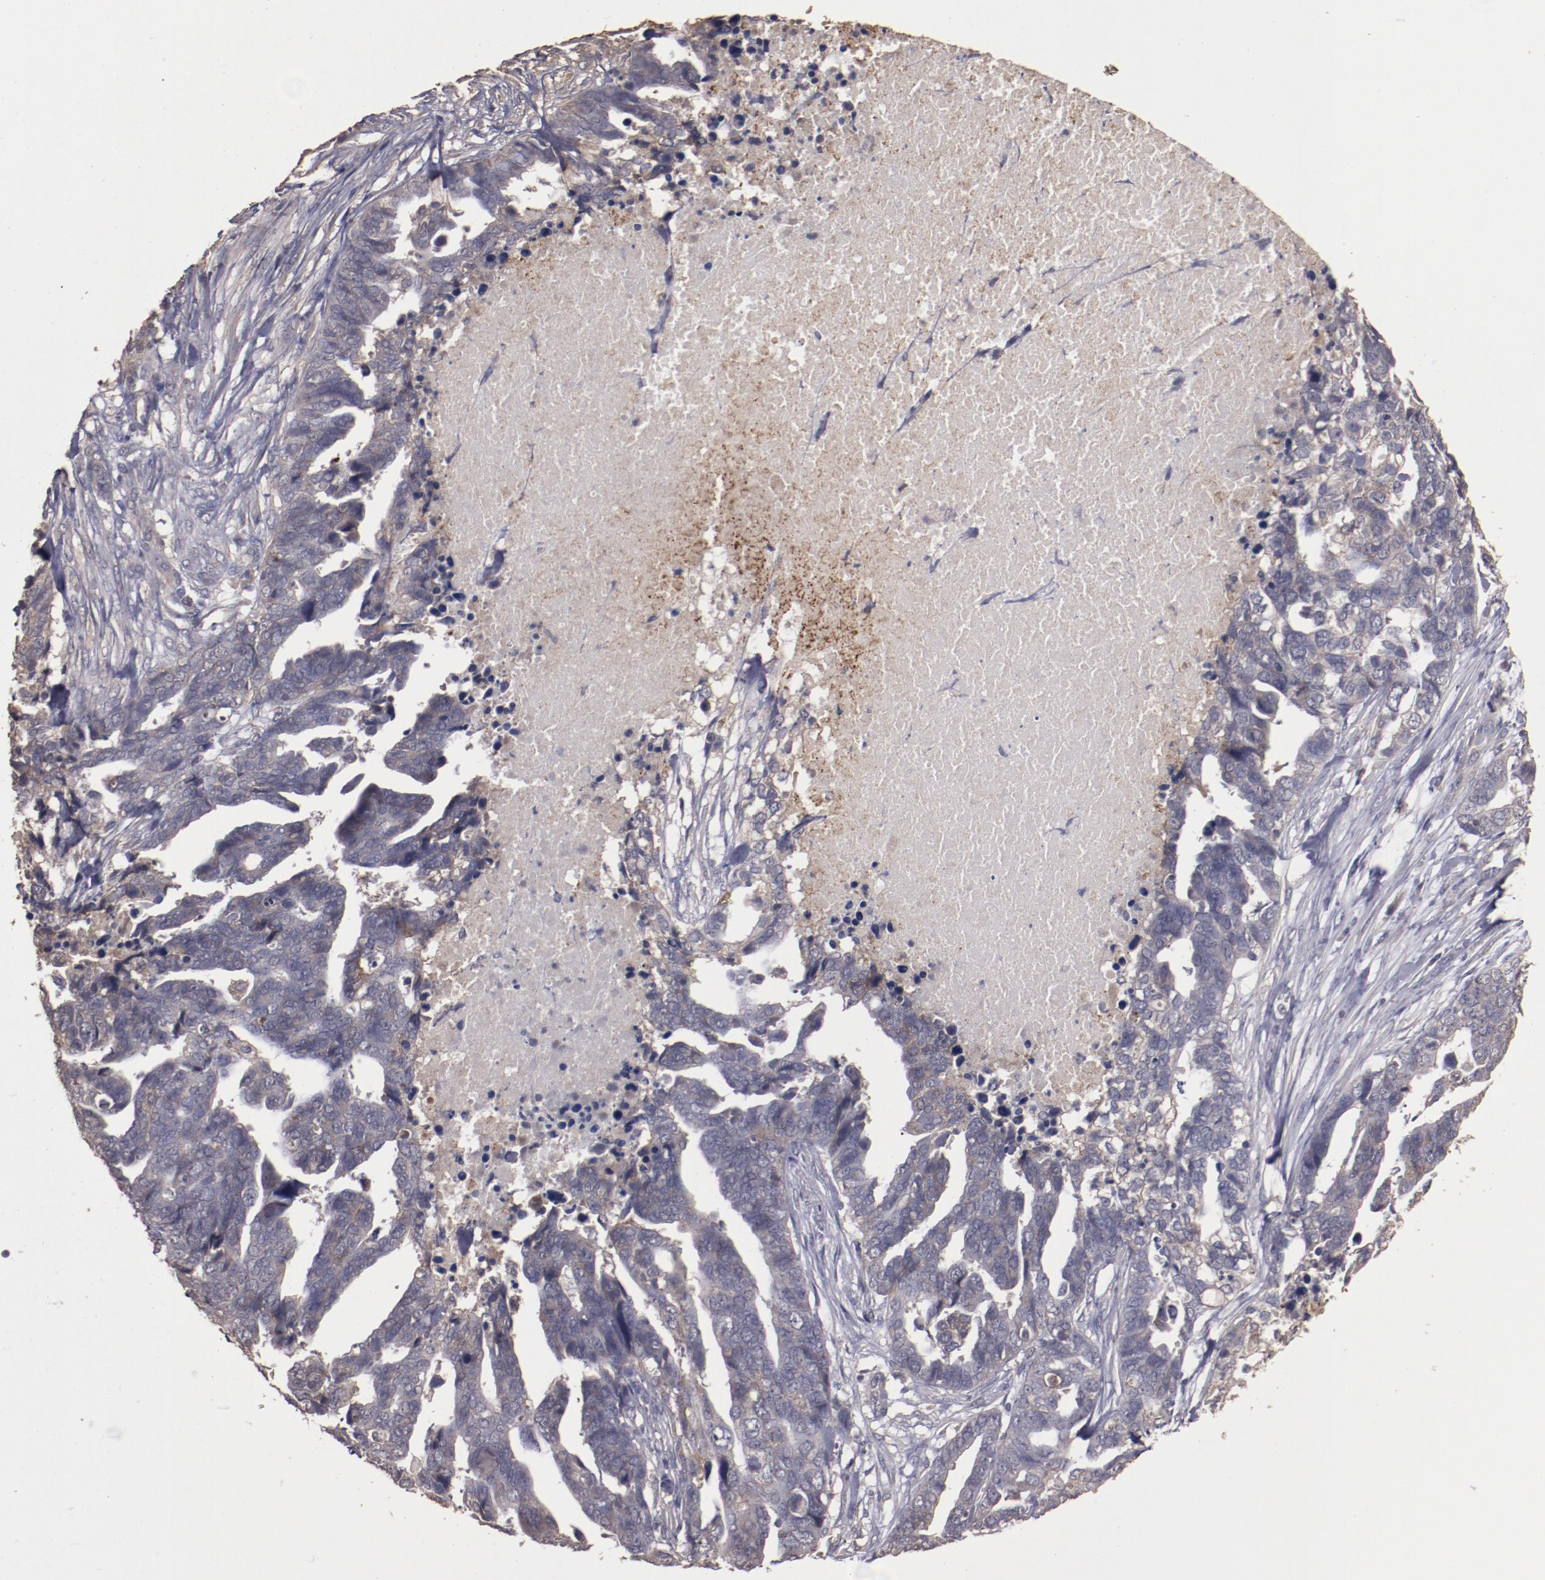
{"staining": {"intensity": "weak", "quantity": "25%-75%", "location": "cytoplasmic/membranous"}, "tissue": "ovarian cancer", "cell_type": "Tumor cells", "image_type": "cancer", "snomed": [{"axis": "morphology", "description": "Normal tissue, NOS"}, {"axis": "morphology", "description": "Cystadenocarcinoma, serous, NOS"}, {"axis": "topography", "description": "Fallopian tube"}, {"axis": "topography", "description": "Ovary"}], "caption": "The immunohistochemical stain shows weak cytoplasmic/membranous positivity in tumor cells of ovarian cancer (serous cystadenocarcinoma) tissue.", "gene": "FAT1", "patient": {"sex": "female", "age": 56}}